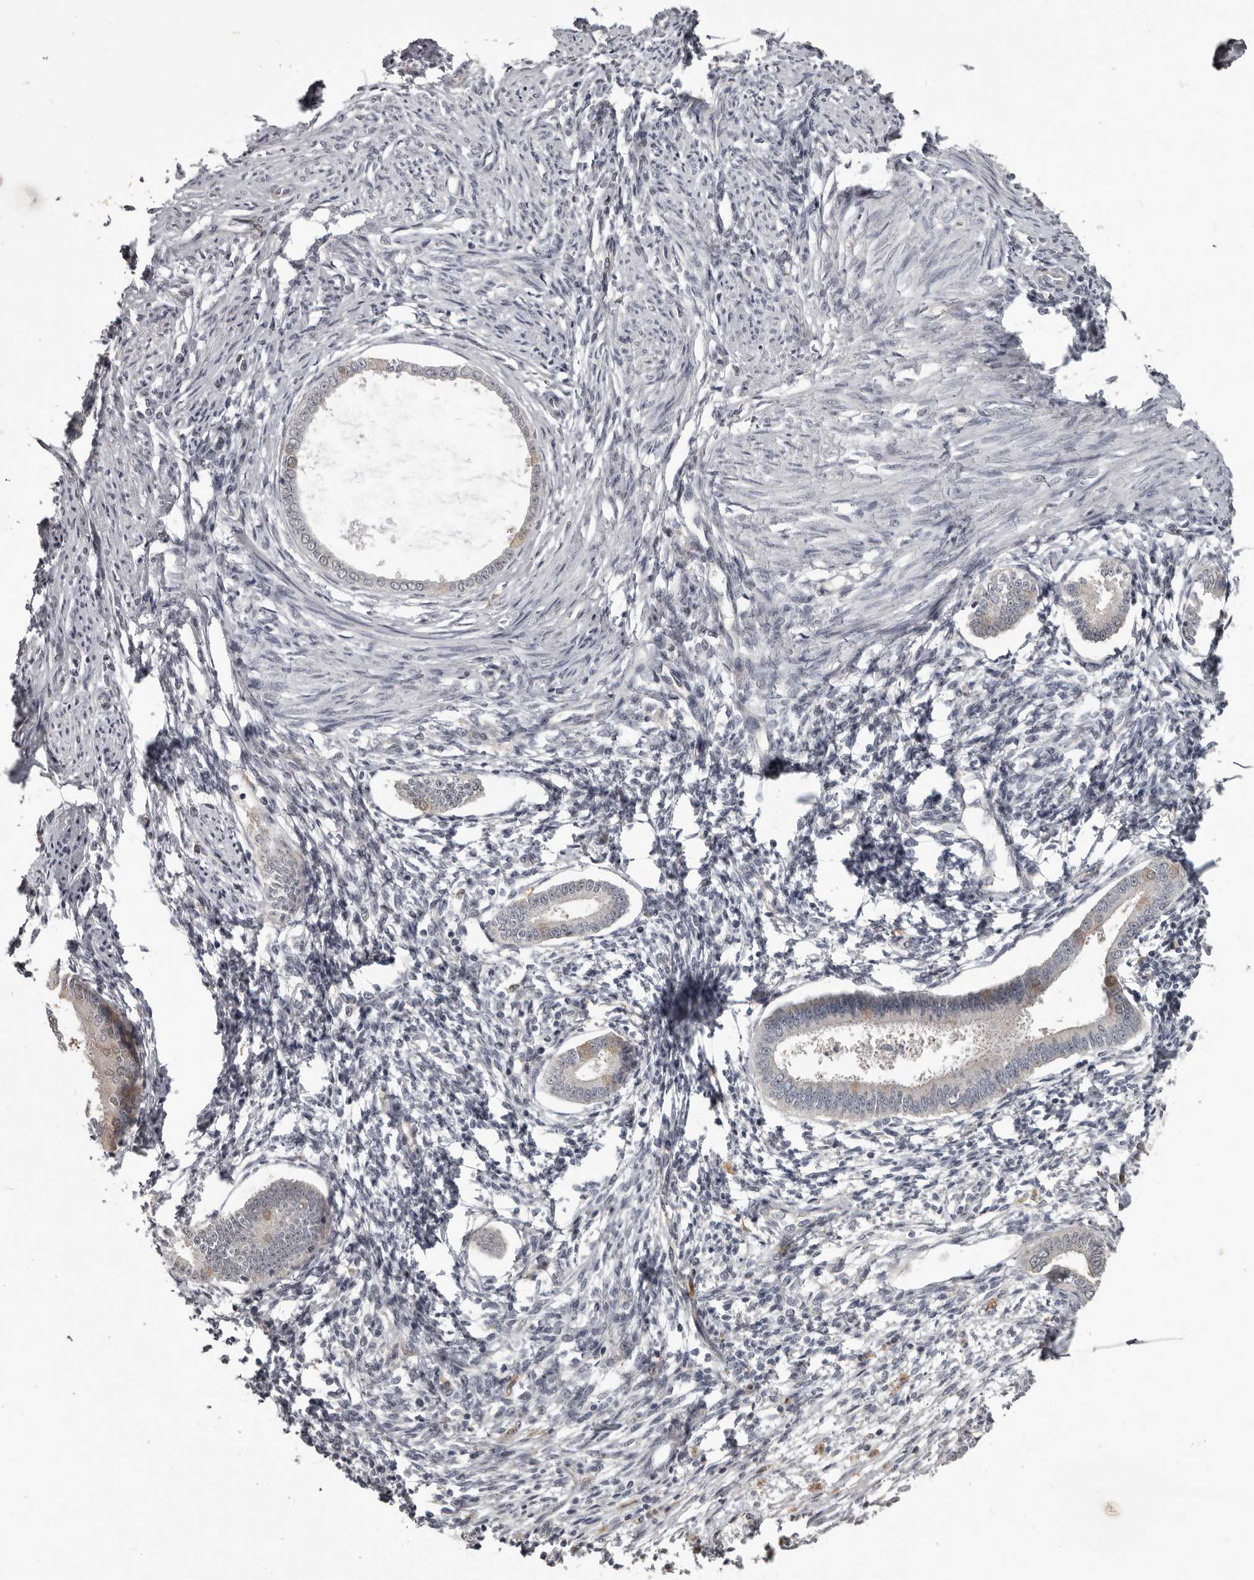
{"staining": {"intensity": "negative", "quantity": "none", "location": "none"}, "tissue": "endometrium", "cell_type": "Cells in endometrial stroma", "image_type": "normal", "snomed": [{"axis": "morphology", "description": "Normal tissue, NOS"}, {"axis": "topography", "description": "Endometrium"}], "caption": "DAB immunohistochemical staining of benign endometrium shows no significant staining in cells in endometrial stroma. (Immunohistochemistry (ihc), brightfield microscopy, high magnification).", "gene": "GPR157", "patient": {"sex": "female", "age": 56}}